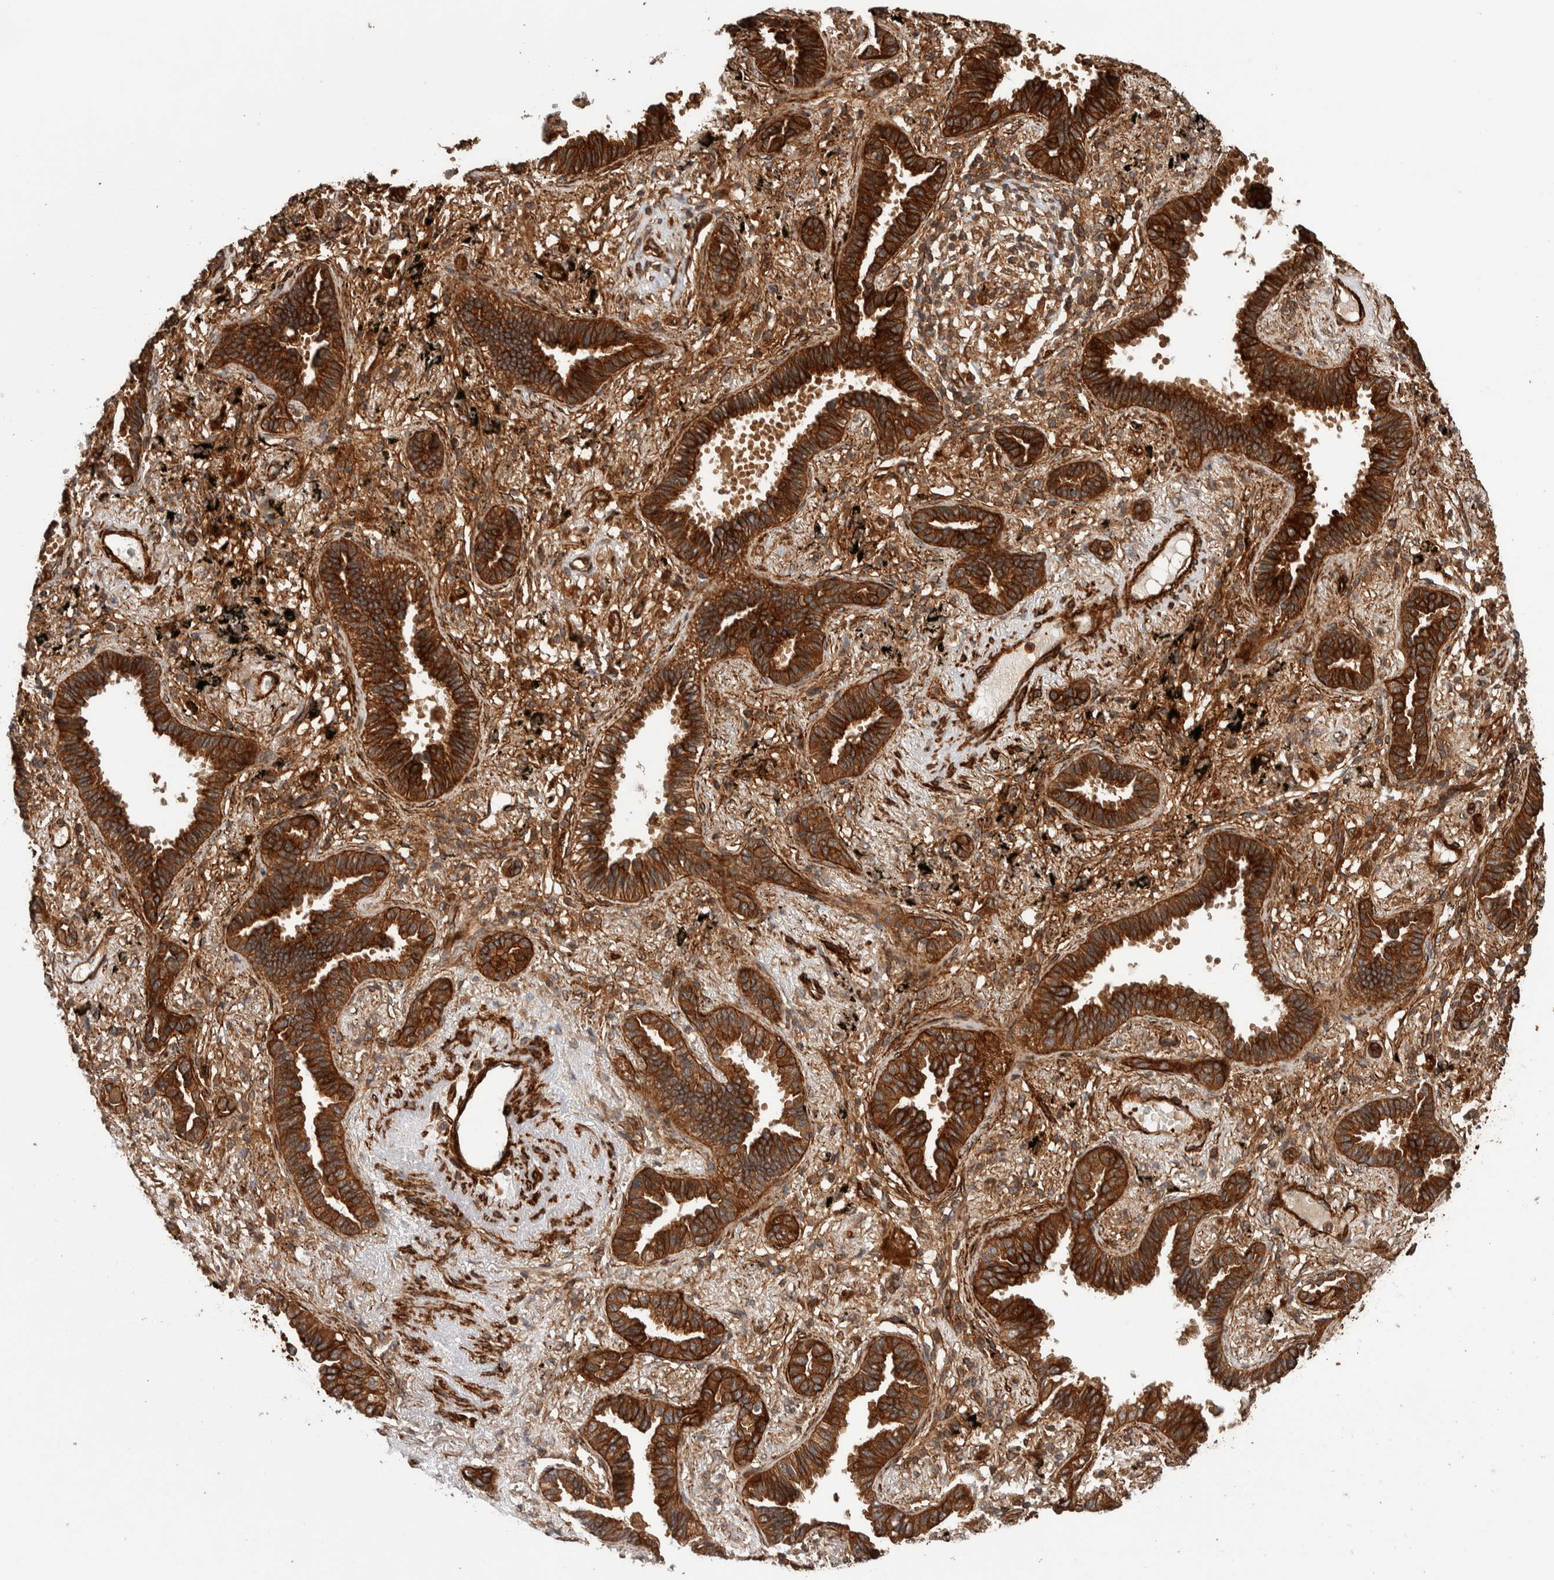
{"staining": {"intensity": "strong", "quantity": ">75%", "location": "cytoplasmic/membranous"}, "tissue": "lung cancer", "cell_type": "Tumor cells", "image_type": "cancer", "snomed": [{"axis": "morphology", "description": "Adenocarcinoma, NOS"}, {"axis": "topography", "description": "Lung"}], "caption": "Lung cancer stained for a protein (brown) demonstrates strong cytoplasmic/membranous positive staining in about >75% of tumor cells.", "gene": "SYNRG", "patient": {"sex": "male", "age": 59}}